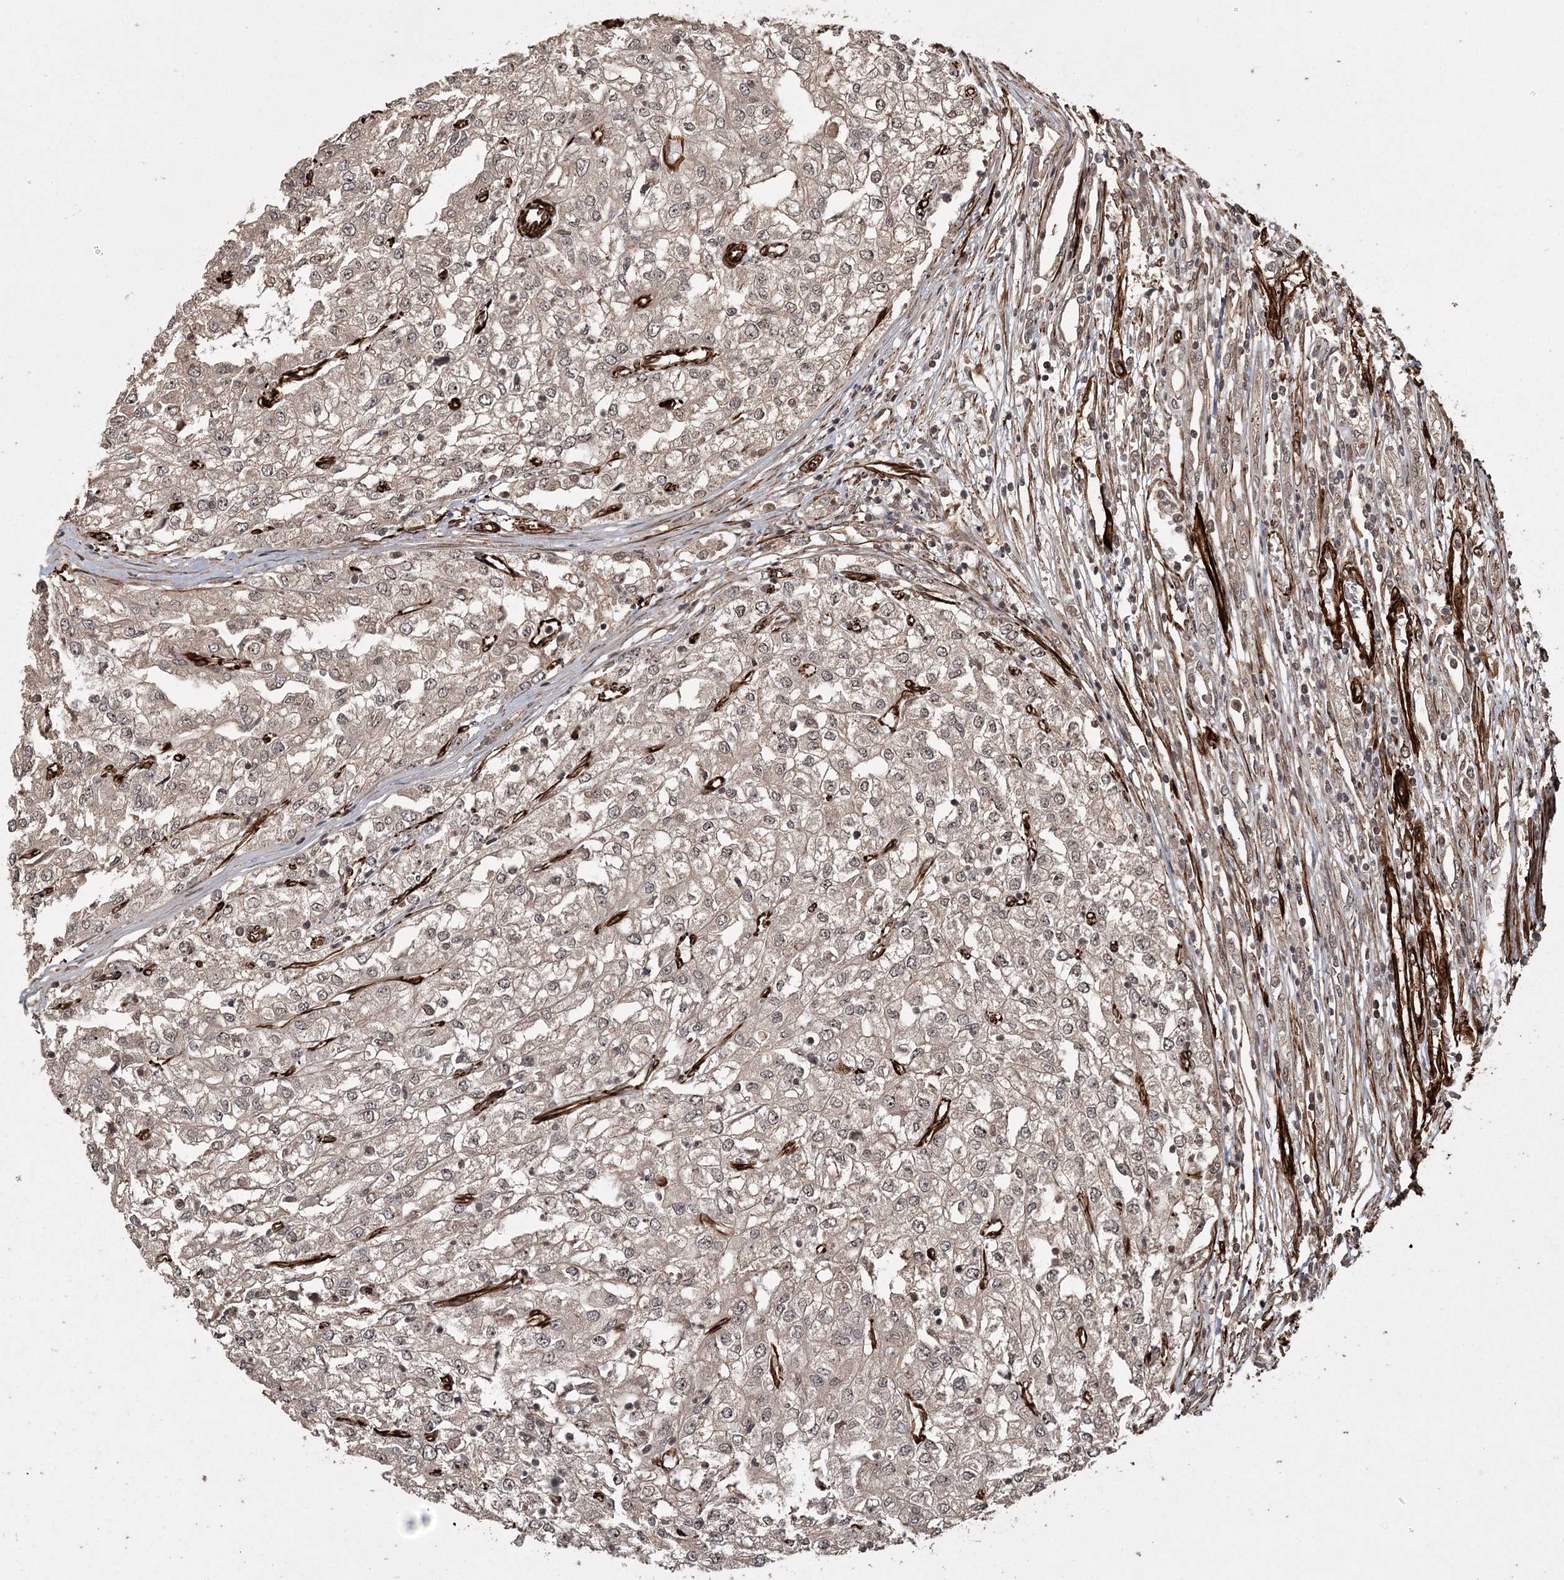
{"staining": {"intensity": "negative", "quantity": "none", "location": "none"}, "tissue": "renal cancer", "cell_type": "Tumor cells", "image_type": "cancer", "snomed": [{"axis": "morphology", "description": "Adenocarcinoma, NOS"}, {"axis": "topography", "description": "Kidney"}], "caption": "Tumor cells show no significant positivity in renal adenocarcinoma.", "gene": "RPAP3", "patient": {"sex": "female", "age": 54}}